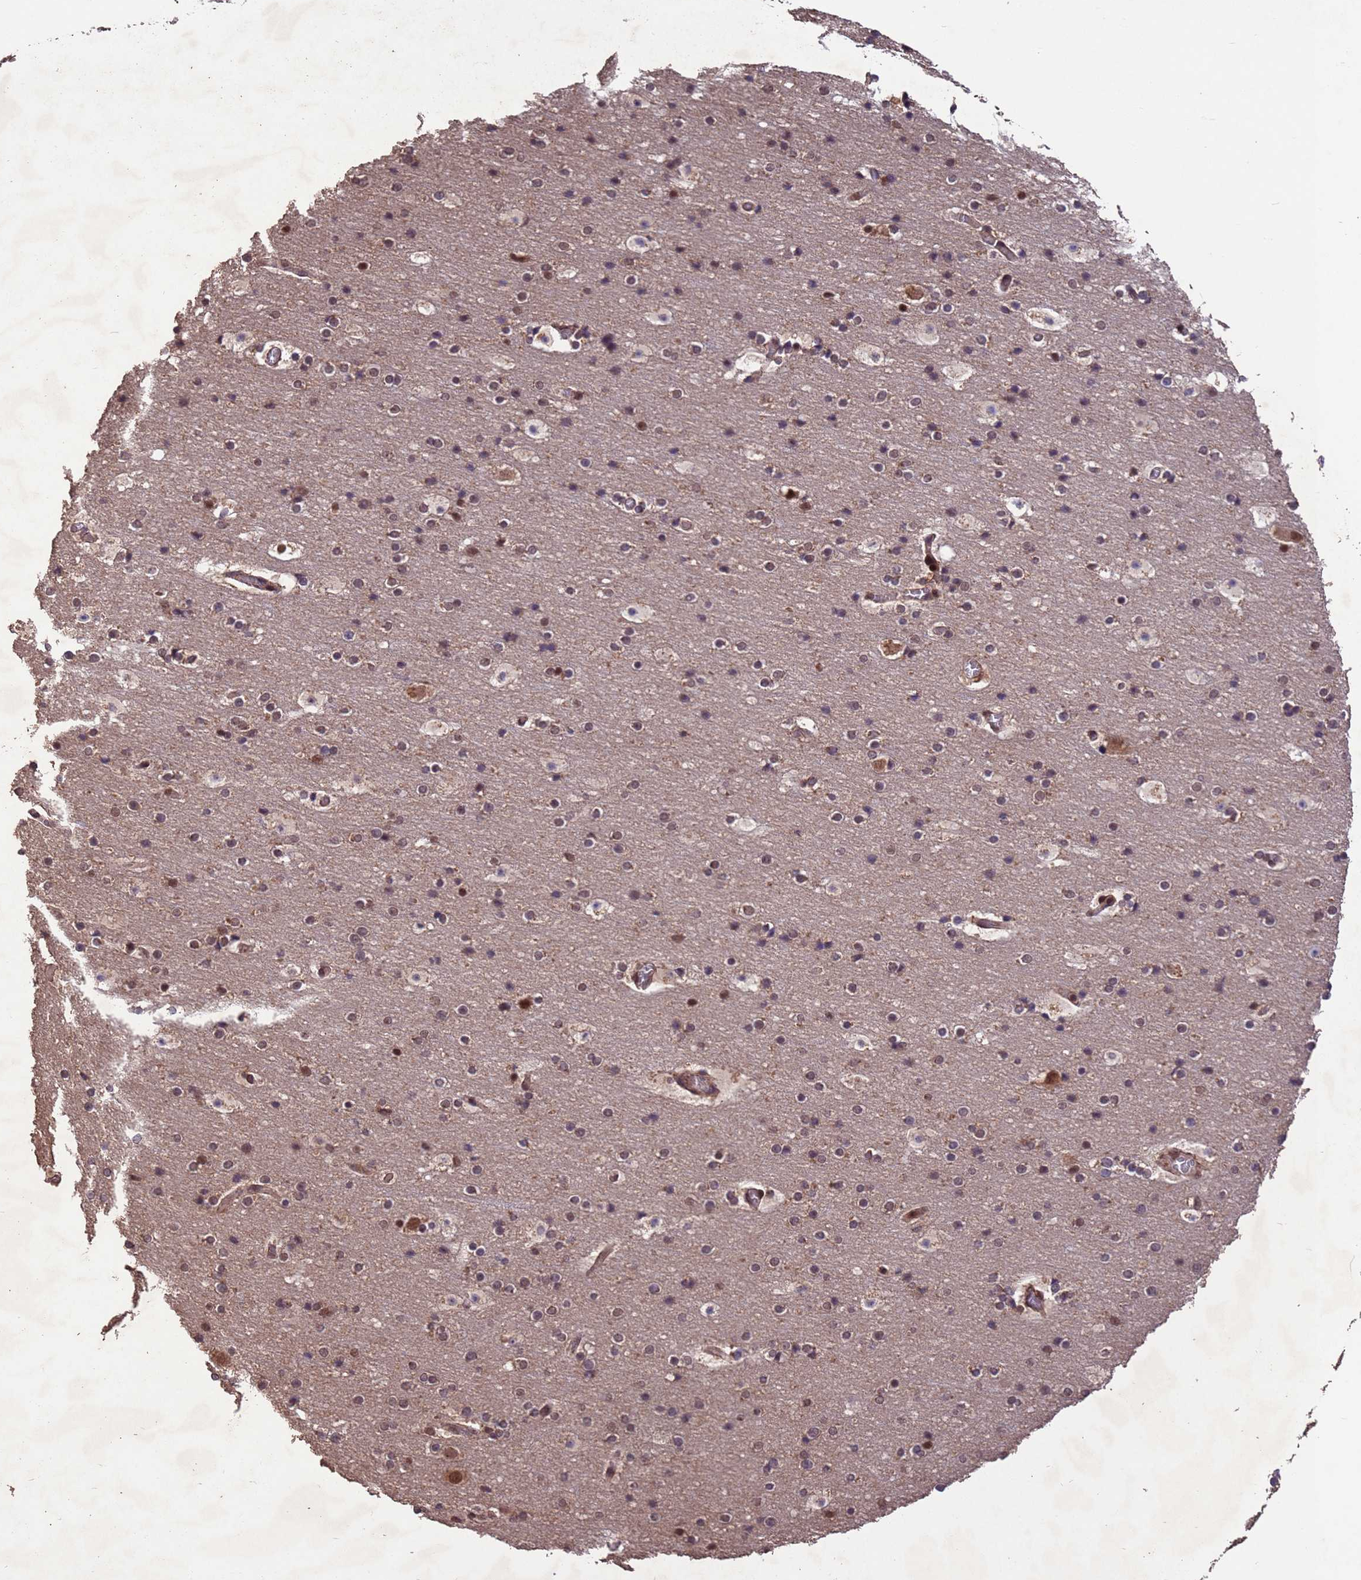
{"staining": {"intensity": "moderate", "quantity": "25%-75%", "location": "cytoplasmic/membranous"}, "tissue": "cerebral cortex", "cell_type": "Endothelial cells", "image_type": "normal", "snomed": [{"axis": "morphology", "description": "Normal tissue, NOS"}, {"axis": "topography", "description": "Cerebral cortex"}], "caption": "IHC micrograph of unremarkable cerebral cortex: cerebral cortex stained using IHC reveals medium levels of moderate protein expression localized specifically in the cytoplasmic/membranous of endothelial cells, appearing as a cytoplasmic/membranous brown color.", "gene": "VSTM4", "patient": {"sex": "male", "age": 57}}